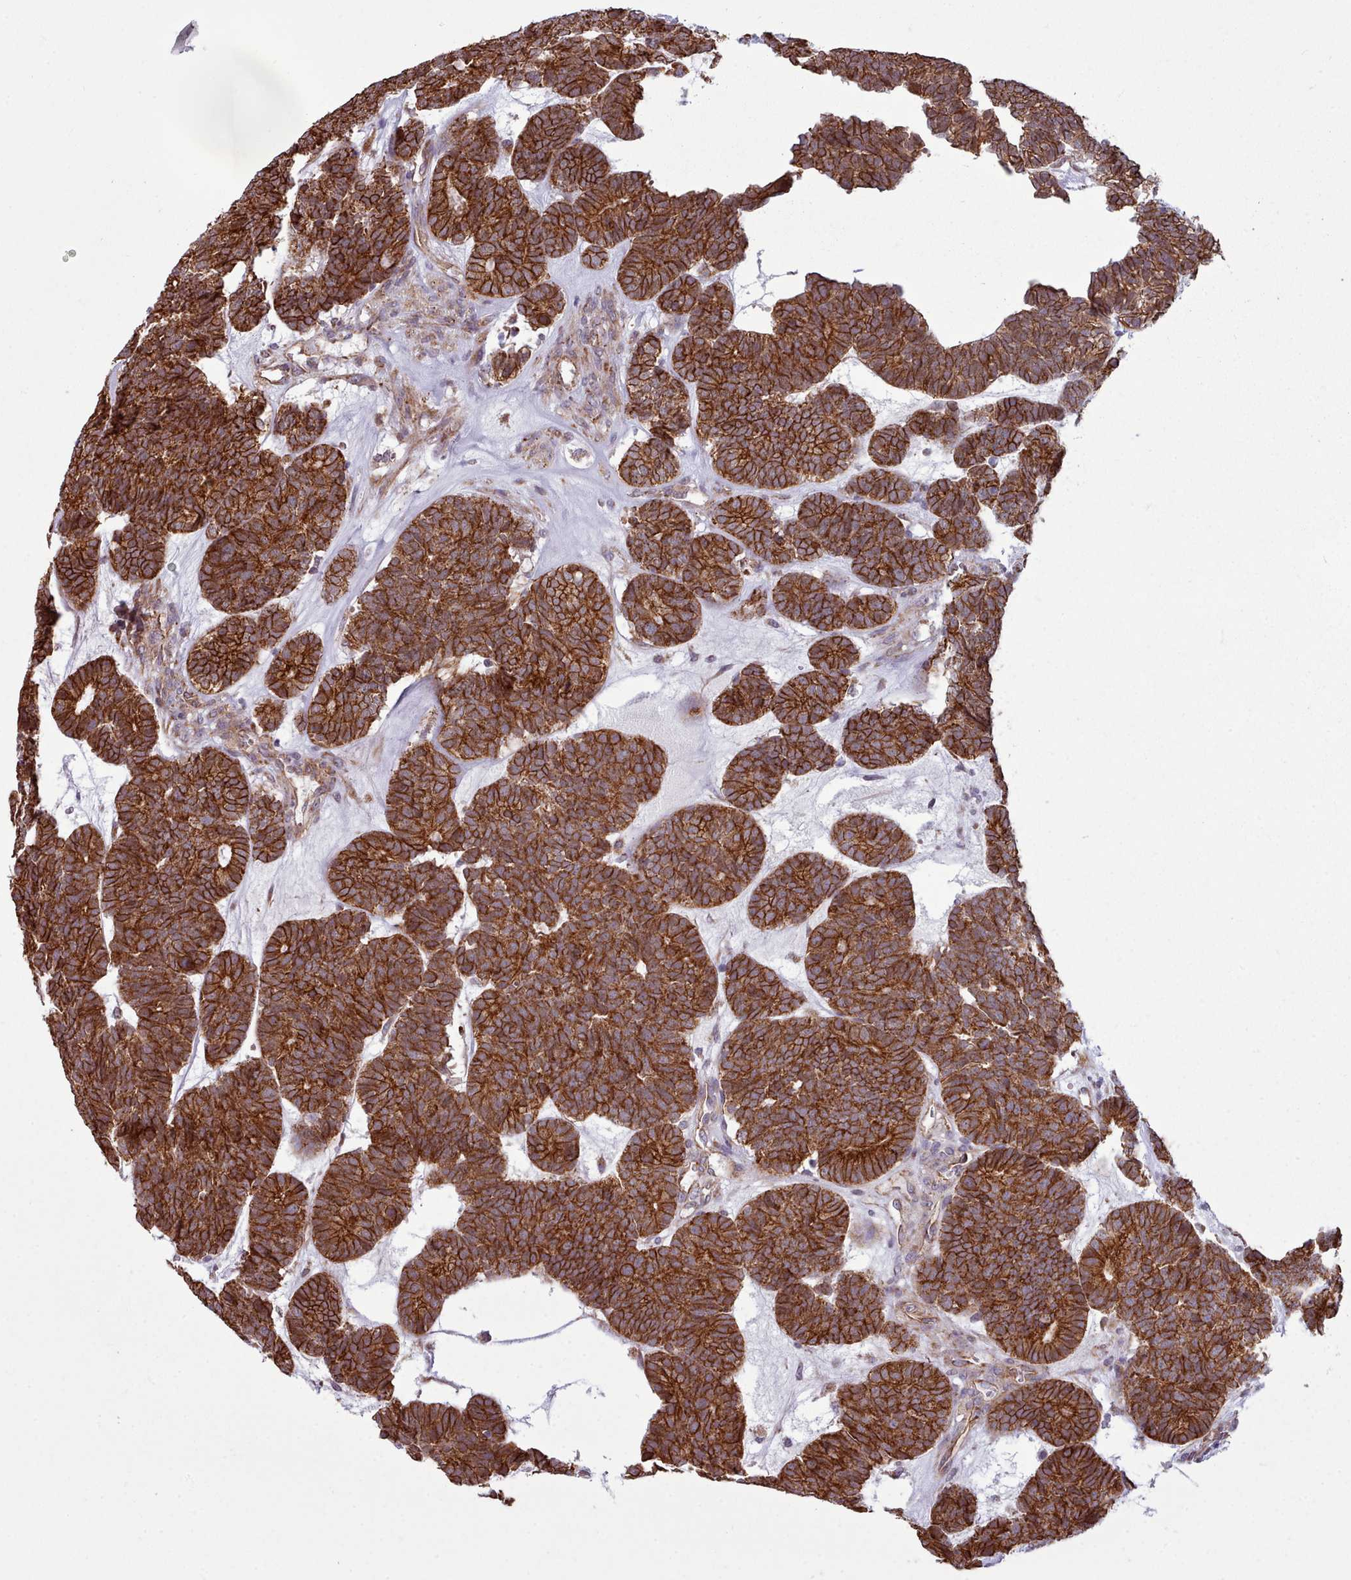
{"staining": {"intensity": "strong", "quantity": ">75%", "location": "cytoplasmic/membranous"}, "tissue": "head and neck cancer", "cell_type": "Tumor cells", "image_type": "cancer", "snomed": [{"axis": "morphology", "description": "Adenocarcinoma, NOS"}, {"axis": "topography", "description": "Head-Neck"}], "caption": "High-power microscopy captured an immunohistochemistry image of head and neck cancer (adenocarcinoma), revealing strong cytoplasmic/membranous staining in about >75% of tumor cells. The protein of interest is shown in brown color, while the nuclei are stained blue.", "gene": "MRPL46", "patient": {"sex": "female", "age": 81}}